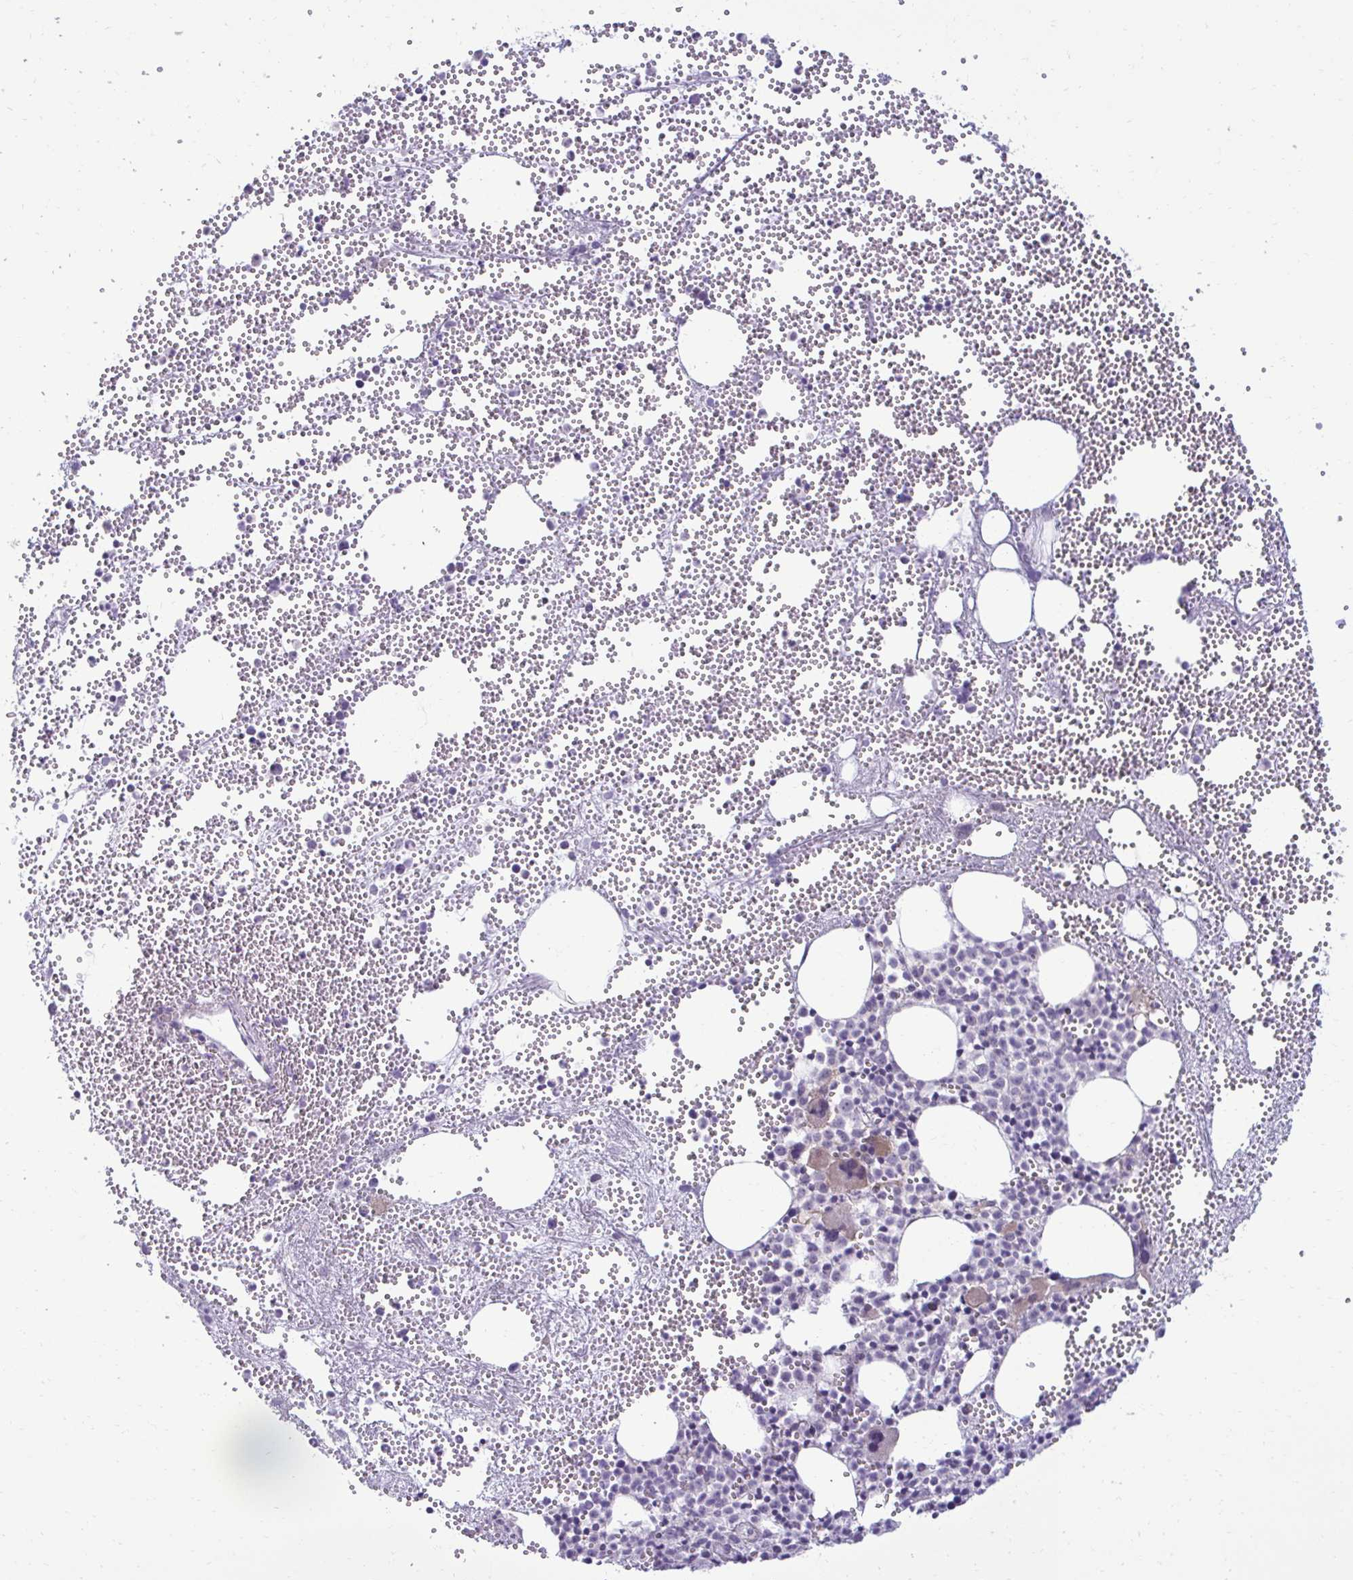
{"staining": {"intensity": "weak", "quantity": "<25%", "location": "cytoplasmic/membranous"}, "tissue": "bone marrow", "cell_type": "Hematopoietic cells", "image_type": "normal", "snomed": [{"axis": "morphology", "description": "Normal tissue, NOS"}, {"axis": "topography", "description": "Bone marrow"}], "caption": "Image shows no protein positivity in hematopoietic cells of unremarkable bone marrow.", "gene": "SLC30A3", "patient": {"sex": "female", "age": 57}}